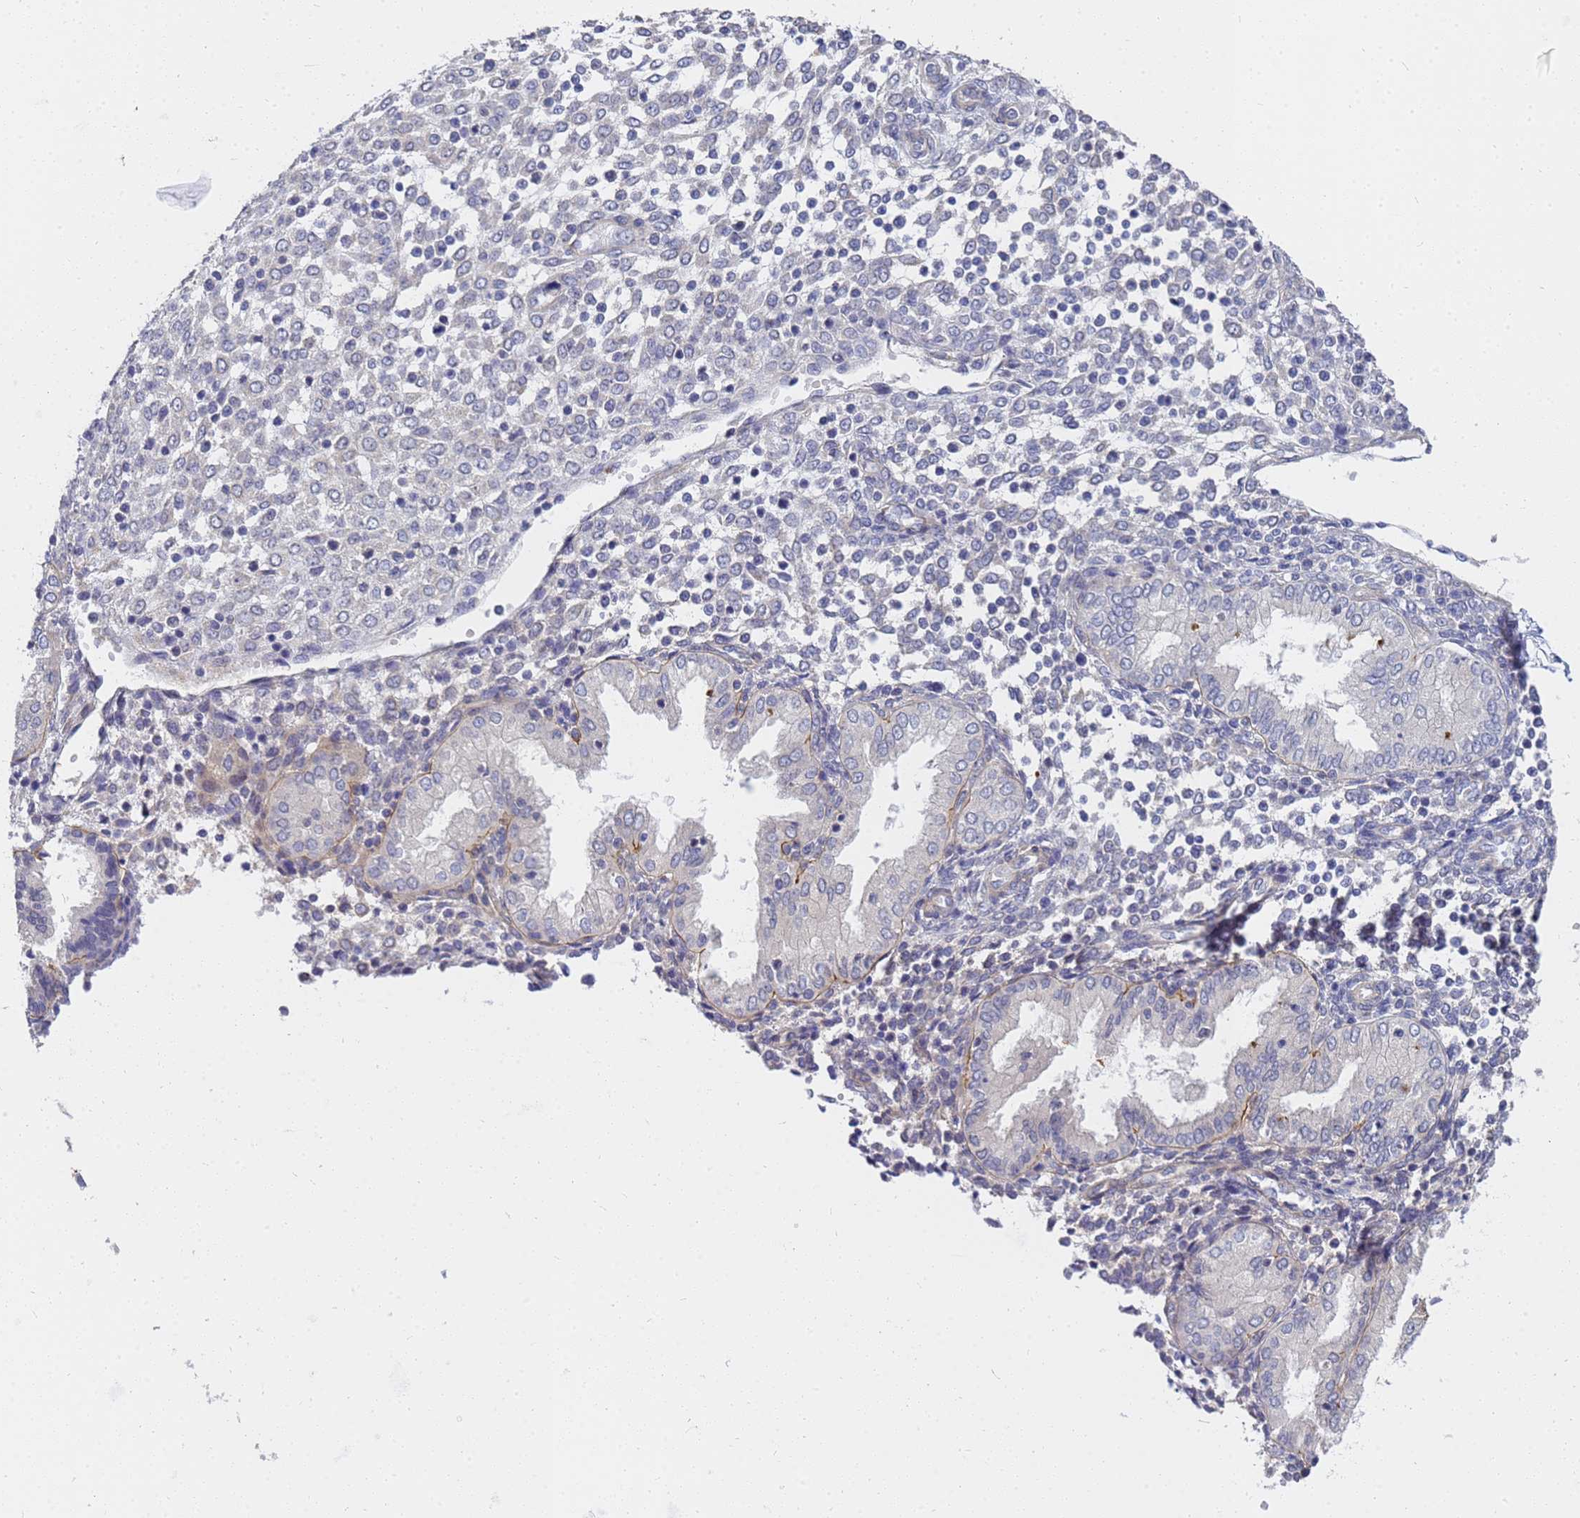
{"staining": {"intensity": "negative", "quantity": "none", "location": "none"}, "tissue": "endometrium", "cell_type": "Cells in endometrial stroma", "image_type": "normal", "snomed": [{"axis": "morphology", "description": "Normal tissue, NOS"}, {"axis": "topography", "description": "Endometrium"}], "caption": "A micrograph of endometrium stained for a protein displays no brown staining in cells in endometrial stroma.", "gene": "FAM166B", "patient": {"sex": "female", "age": 53}}